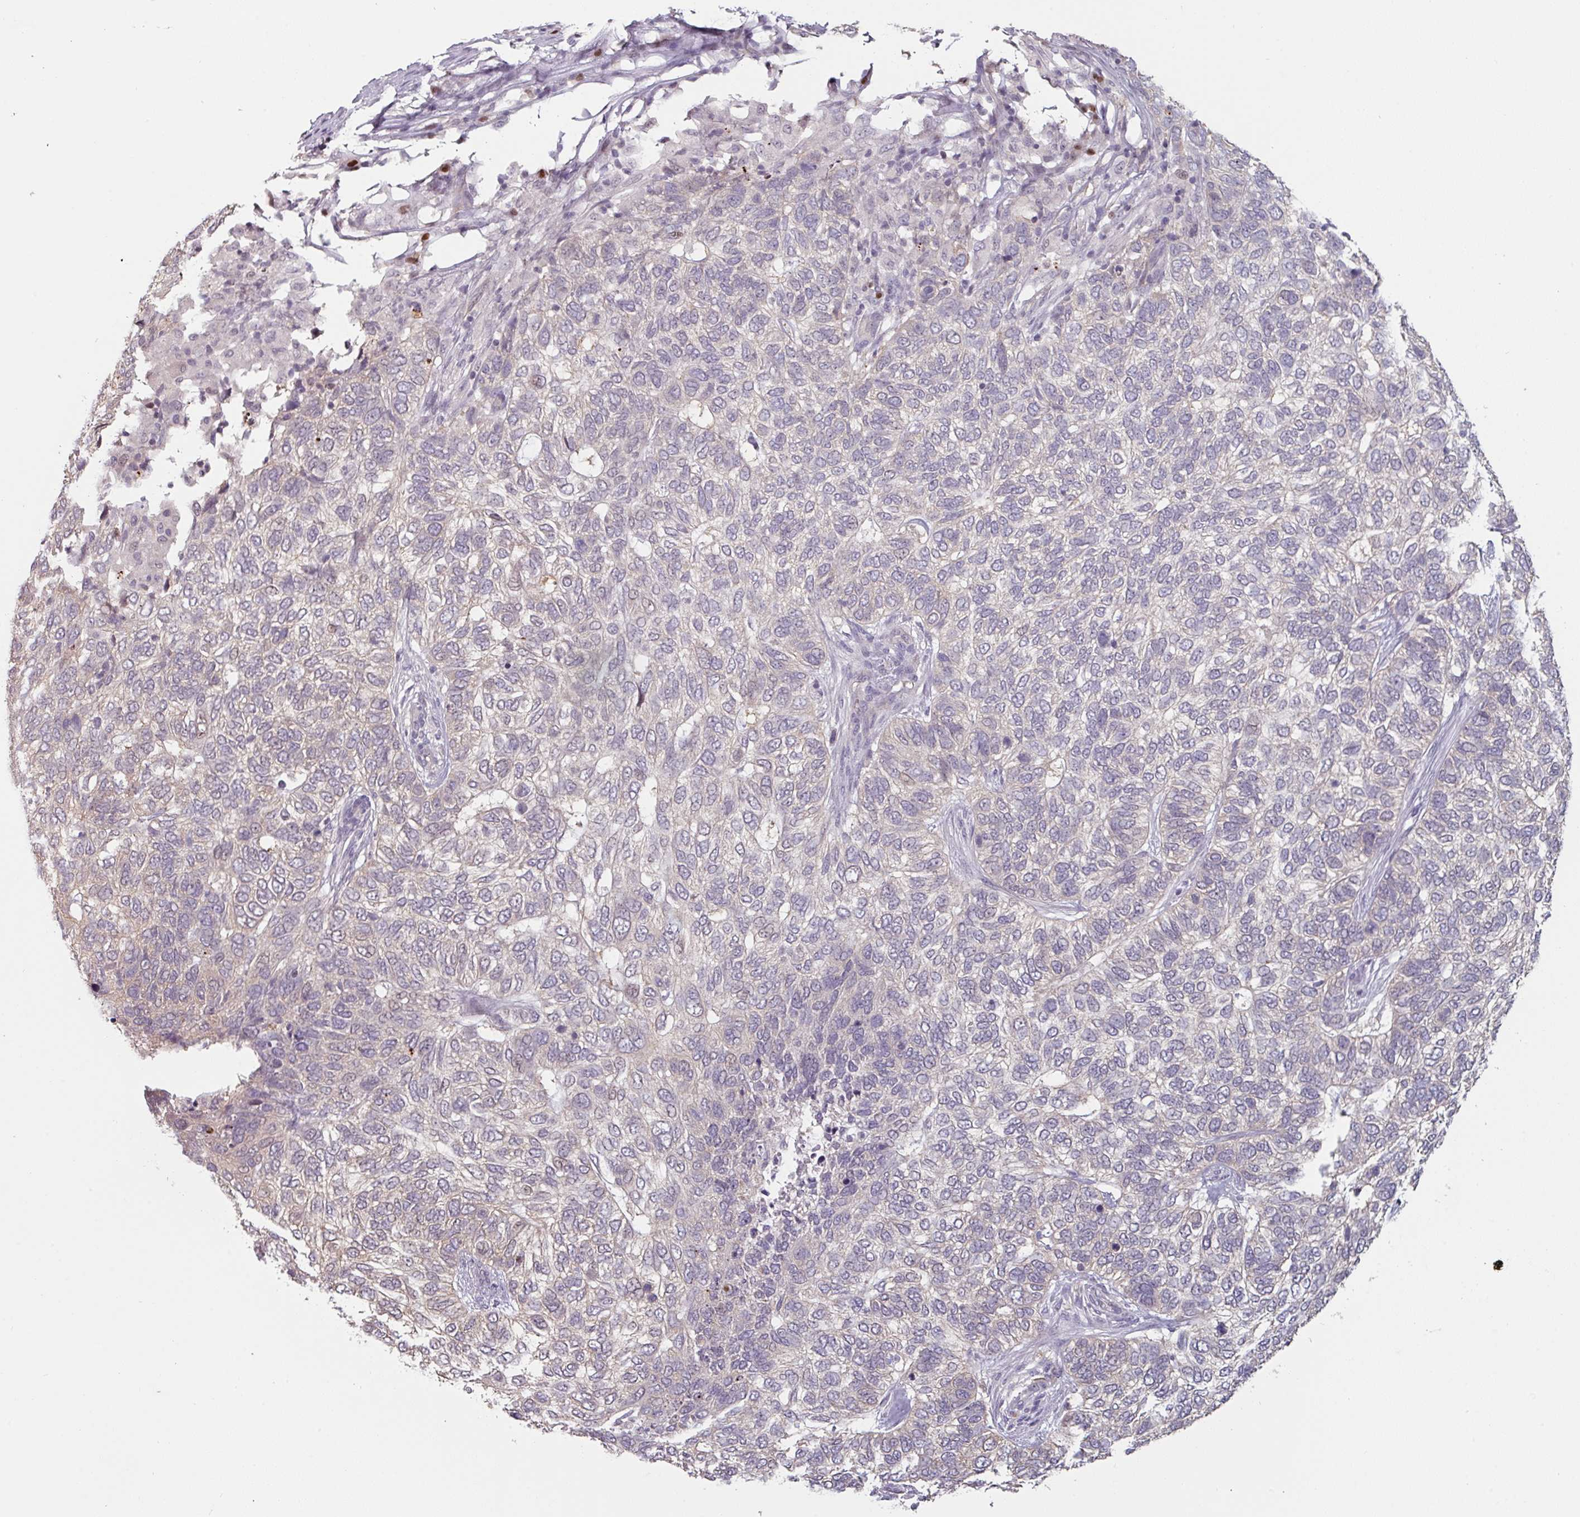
{"staining": {"intensity": "negative", "quantity": "none", "location": "none"}, "tissue": "skin cancer", "cell_type": "Tumor cells", "image_type": "cancer", "snomed": [{"axis": "morphology", "description": "Basal cell carcinoma"}, {"axis": "topography", "description": "Skin"}], "caption": "Immunohistochemical staining of skin cancer (basal cell carcinoma) displays no significant expression in tumor cells.", "gene": "ZBTB6", "patient": {"sex": "female", "age": 65}}